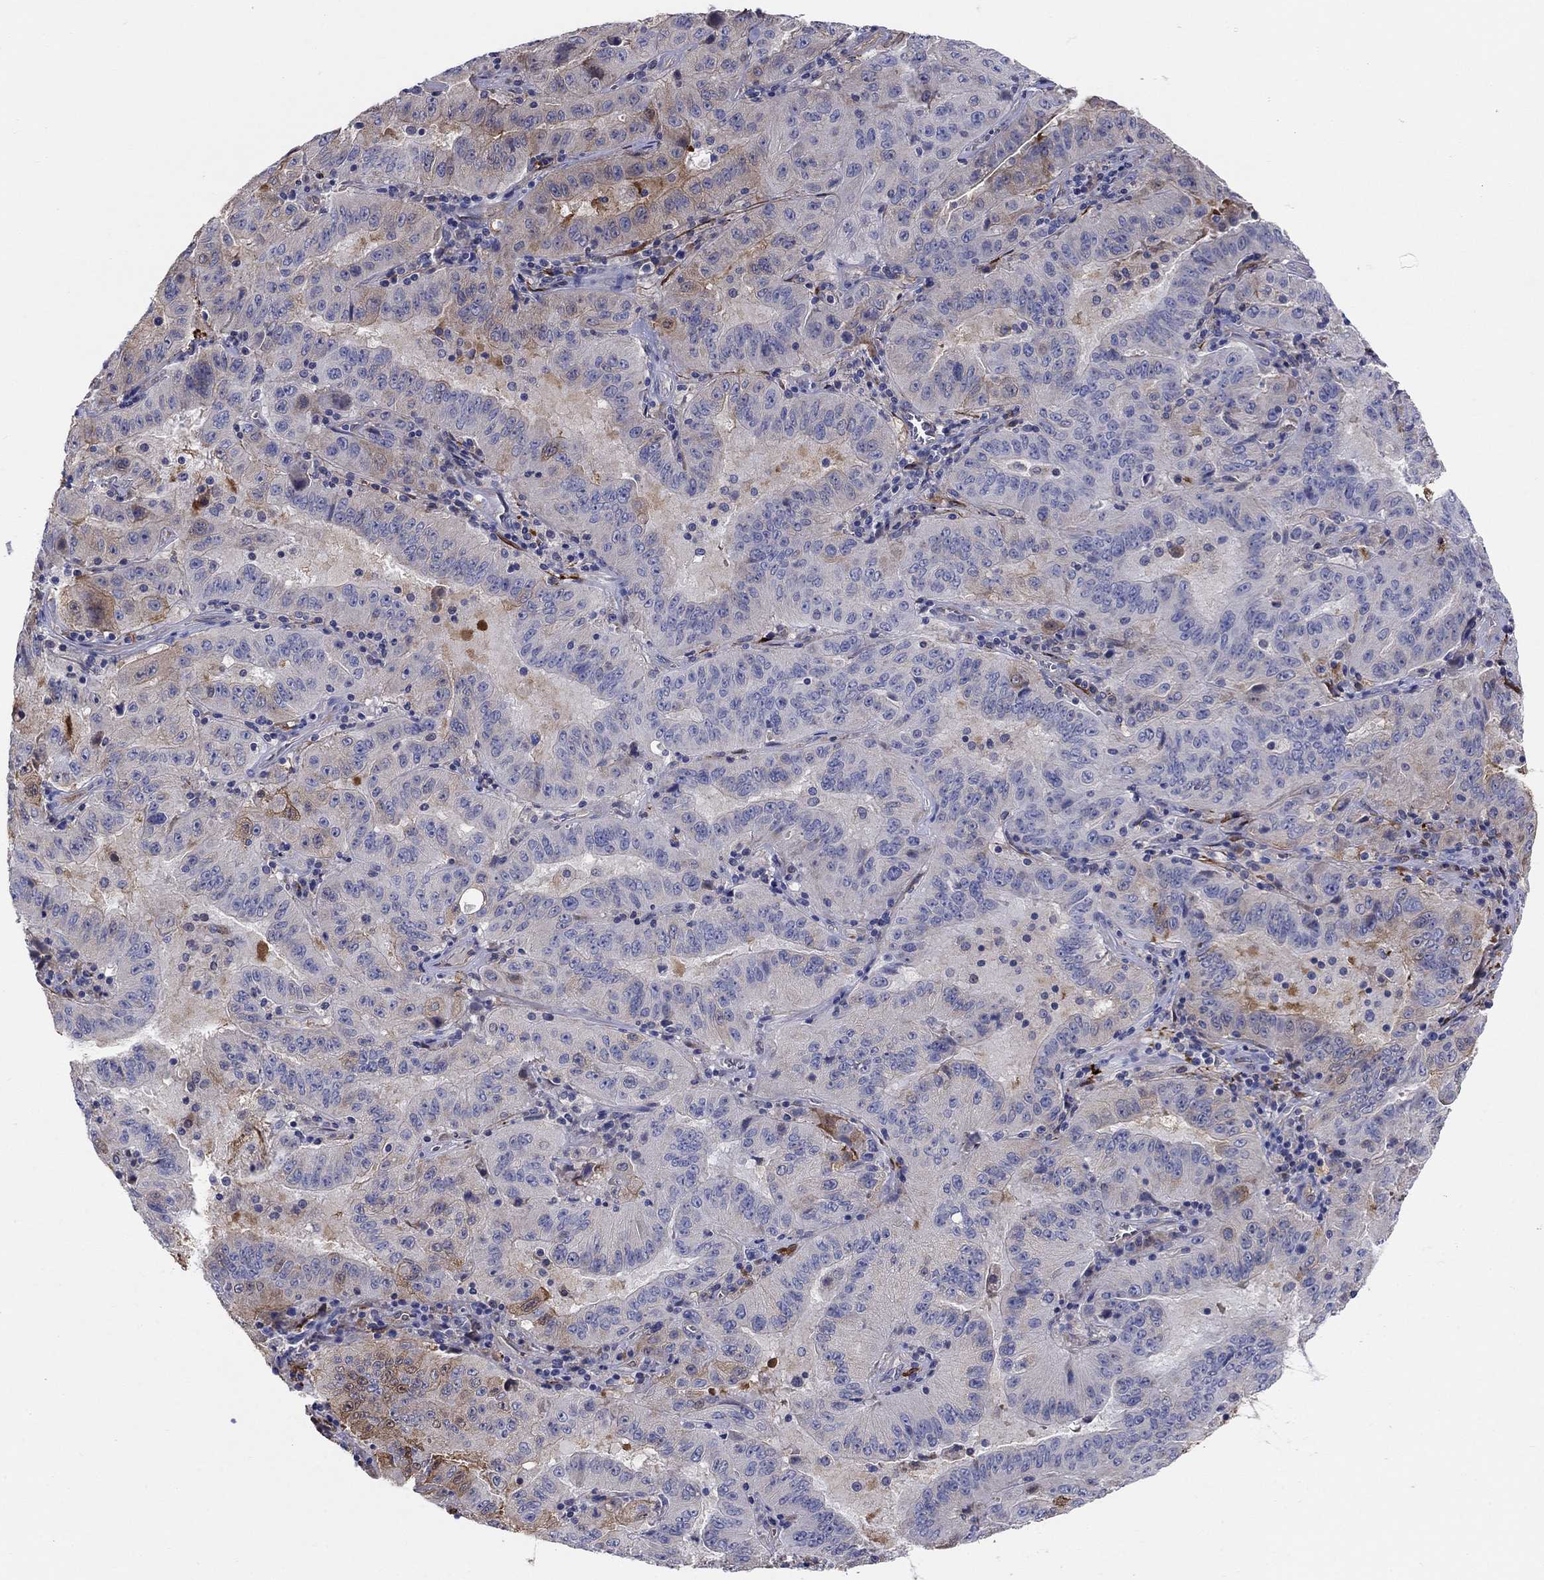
{"staining": {"intensity": "moderate", "quantity": "<25%", "location": "cytoplasmic/membranous"}, "tissue": "pancreatic cancer", "cell_type": "Tumor cells", "image_type": "cancer", "snomed": [{"axis": "morphology", "description": "Adenocarcinoma, NOS"}, {"axis": "topography", "description": "Pancreas"}], "caption": "Human pancreatic adenocarcinoma stained with a brown dye displays moderate cytoplasmic/membranous positive expression in about <25% of tumor cells.", "gene": "EMP2", "patient": {"sex": "male", "age": 63}}